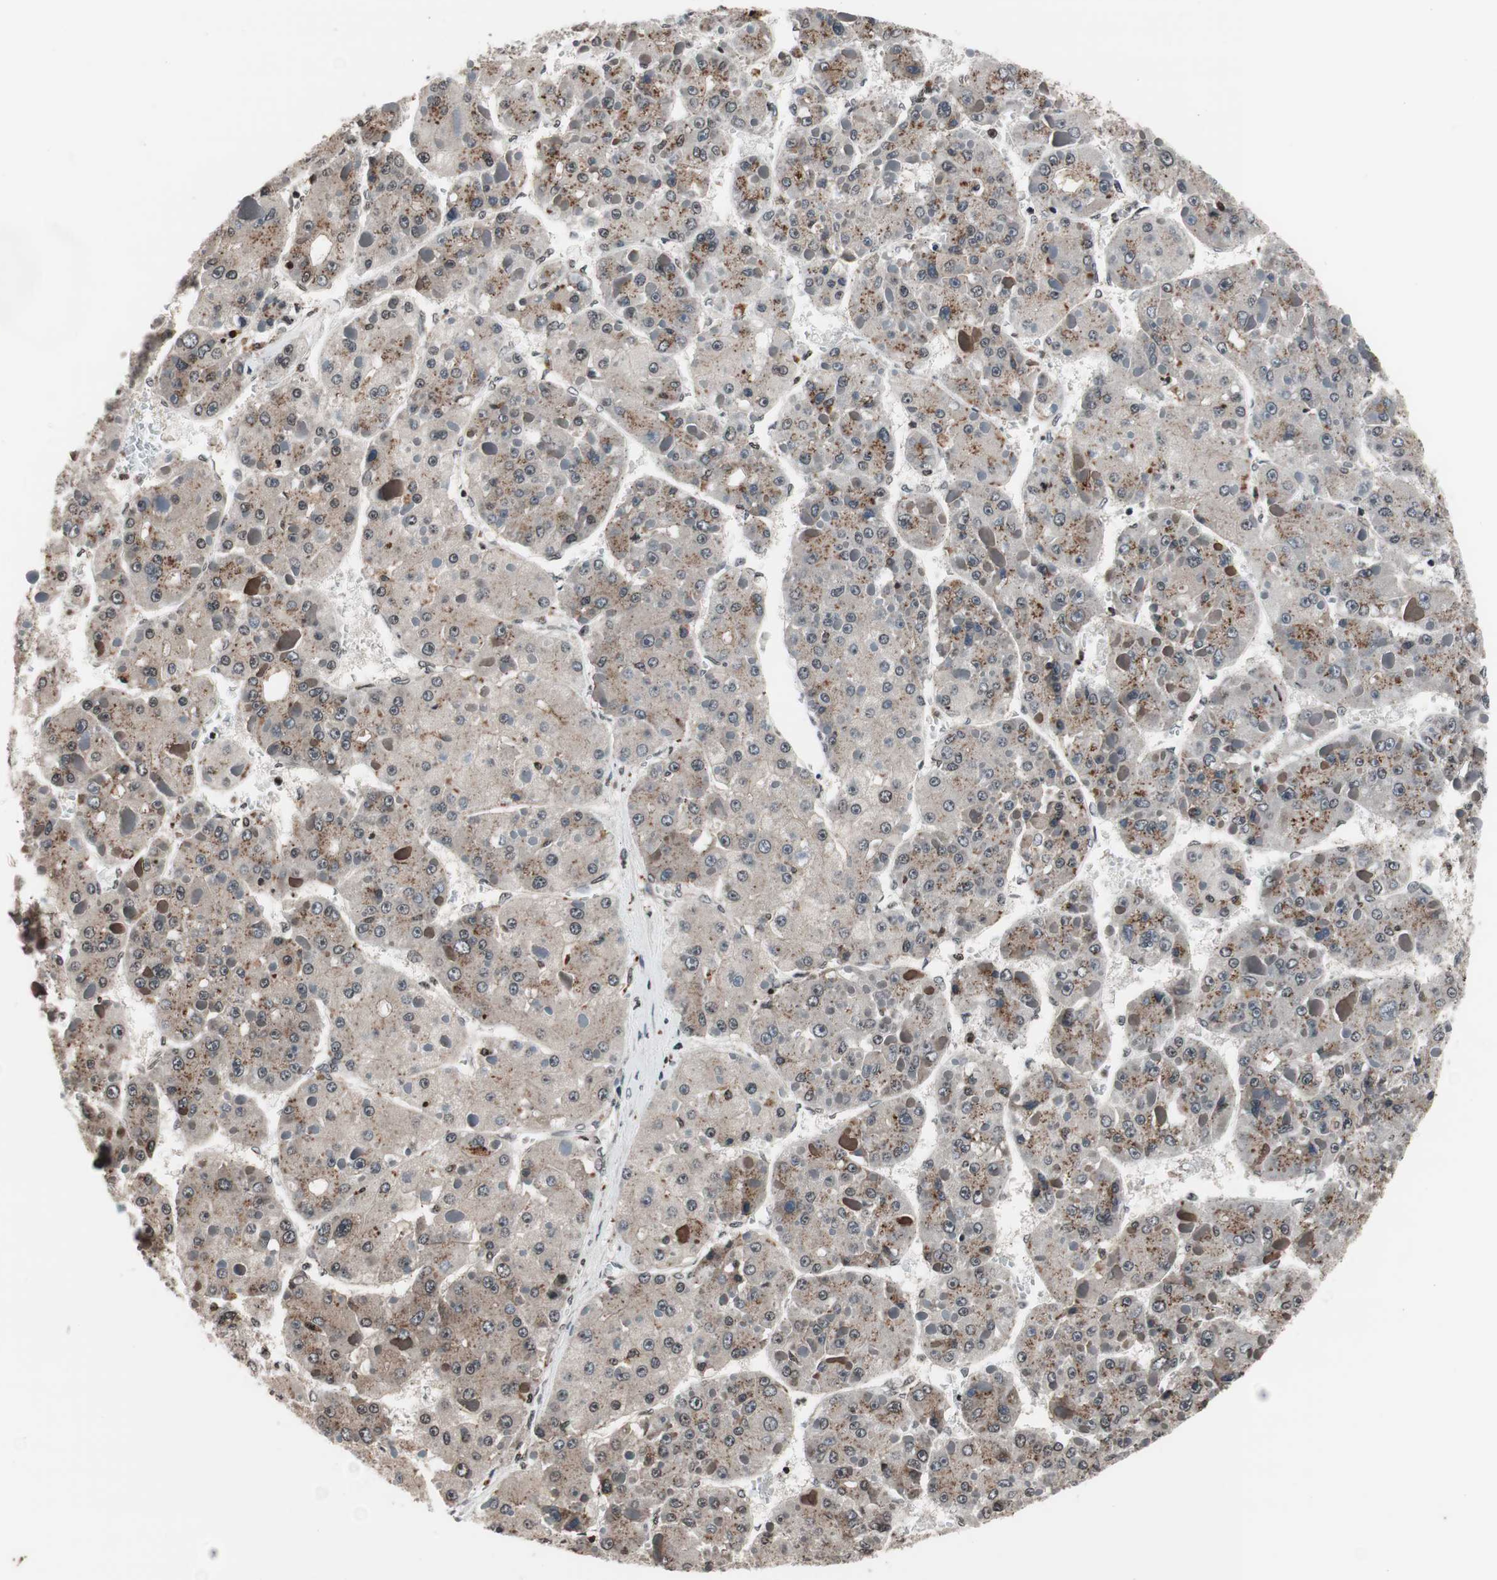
{"staining": {"intensity": "weak", "quantity": ">75%", "location": "cytoplasmic/membranous"}, "tissue": "liver cancer", "cell_type": "Tumor cells", "image_type": "cancer", "snomed": [{"axis": "morphology", "description": "Carcinoma, Hepatocellular, NOS"}, {"axis": "topography", "description": "Liver"}], "caption": "Immunohistochemistry (IHC) micrograph of human liver cancer stained for a protein (brown), which demonstrates low levels of weak cytoplasmic/membranous expression in approximately >75% of tumor cells.", "gene": "RFC1", "patient": {"sex": "female", "age": 73}}